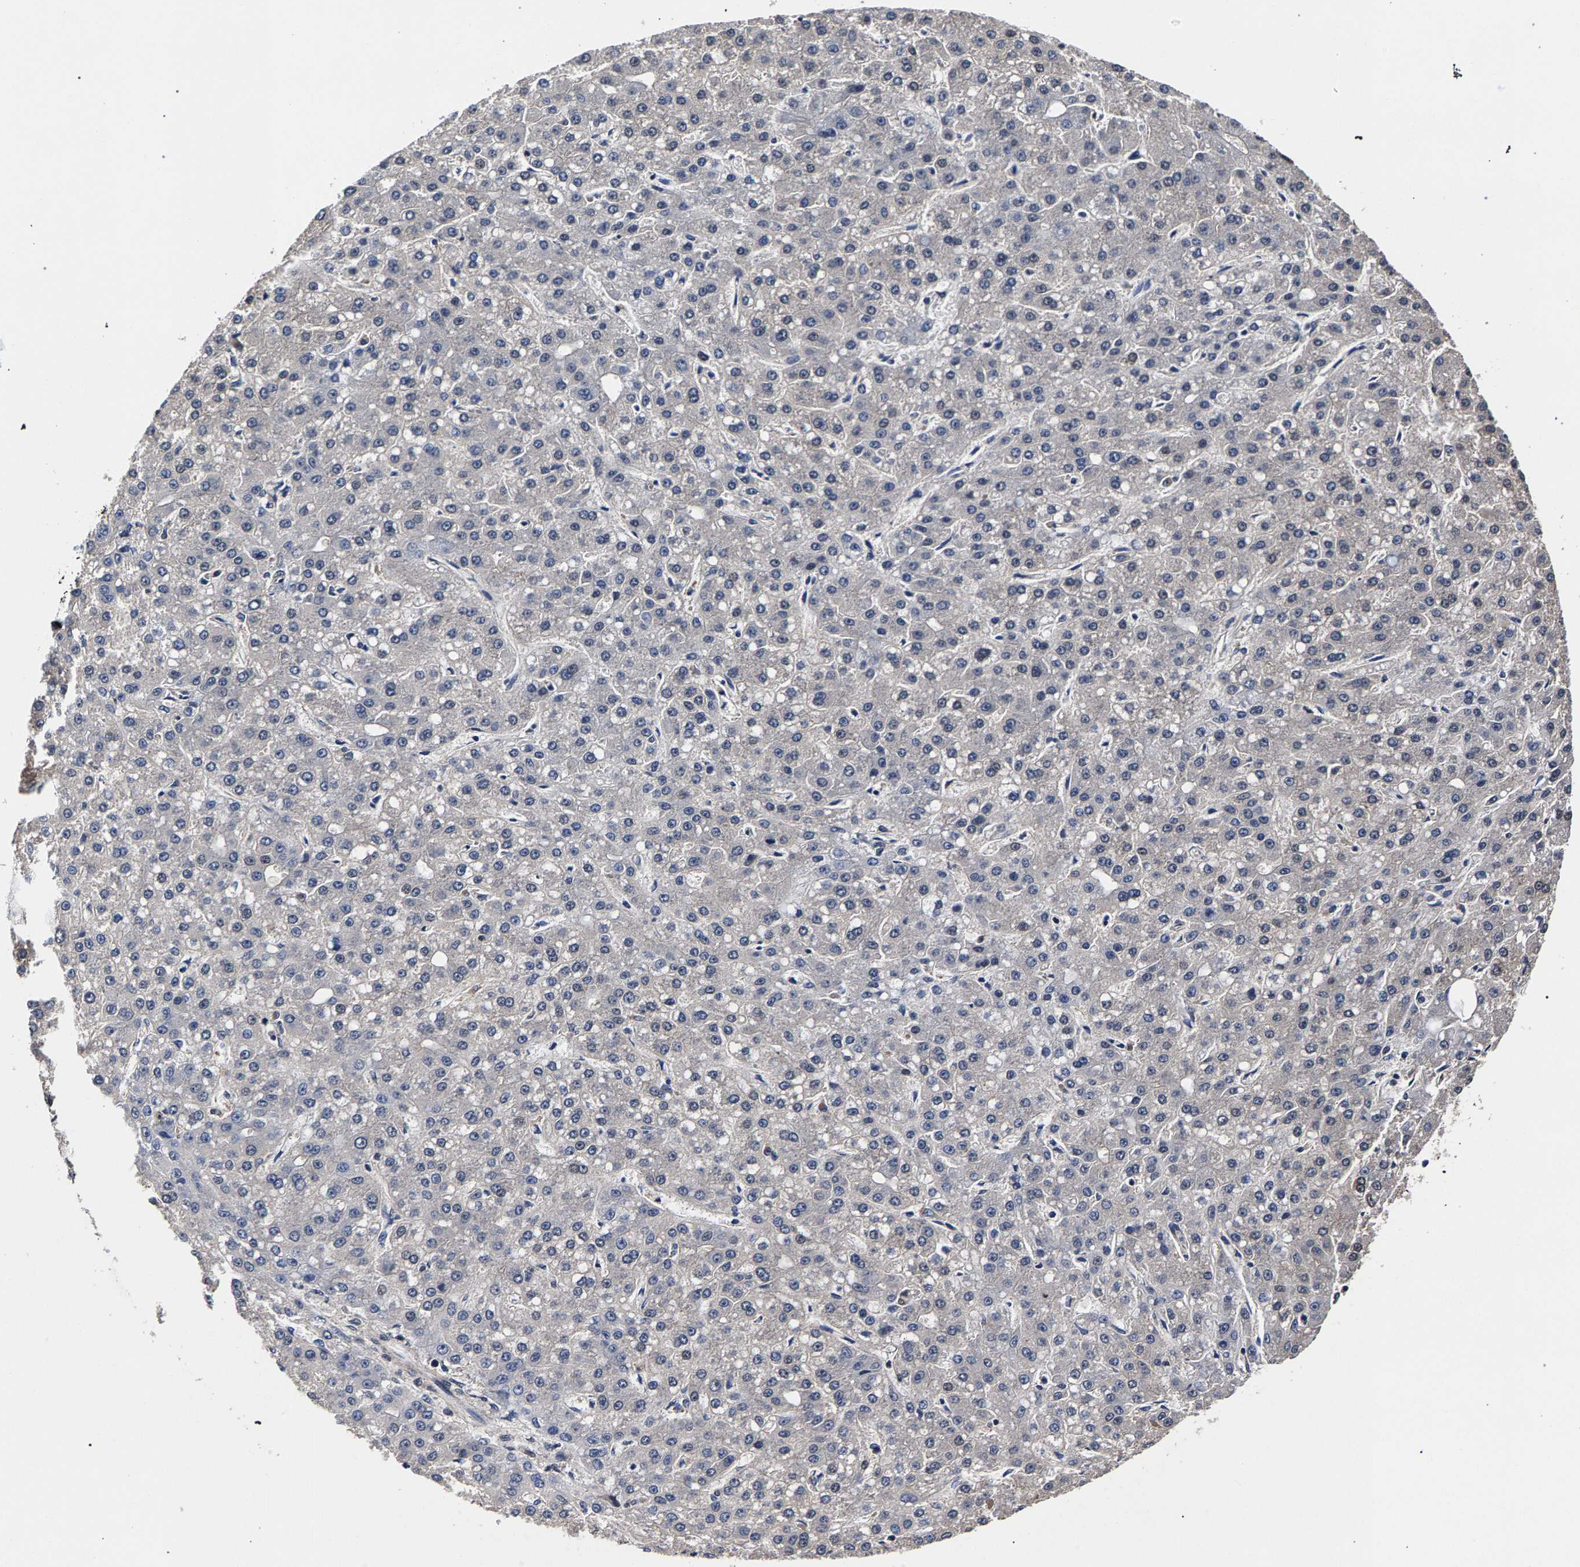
{"staining": {"intensity": "negative", "quantity": "none", "location": "none"}, "tissue": "liver cancer", "cell_type": "Tumor cells", "image_type": "cancer", "snomed": [{"axis": "morphology", "description": "Carcinoma, Hepatocellular, NOS"}, {"axis": "topography", "description": "Liver"}], "caption": "Image shows no significant protein staining in tumor cells of liver hepatocellular carcinoma.", "gene": "MARCHF7", "patient": {"sex": "male", "age": 67}}